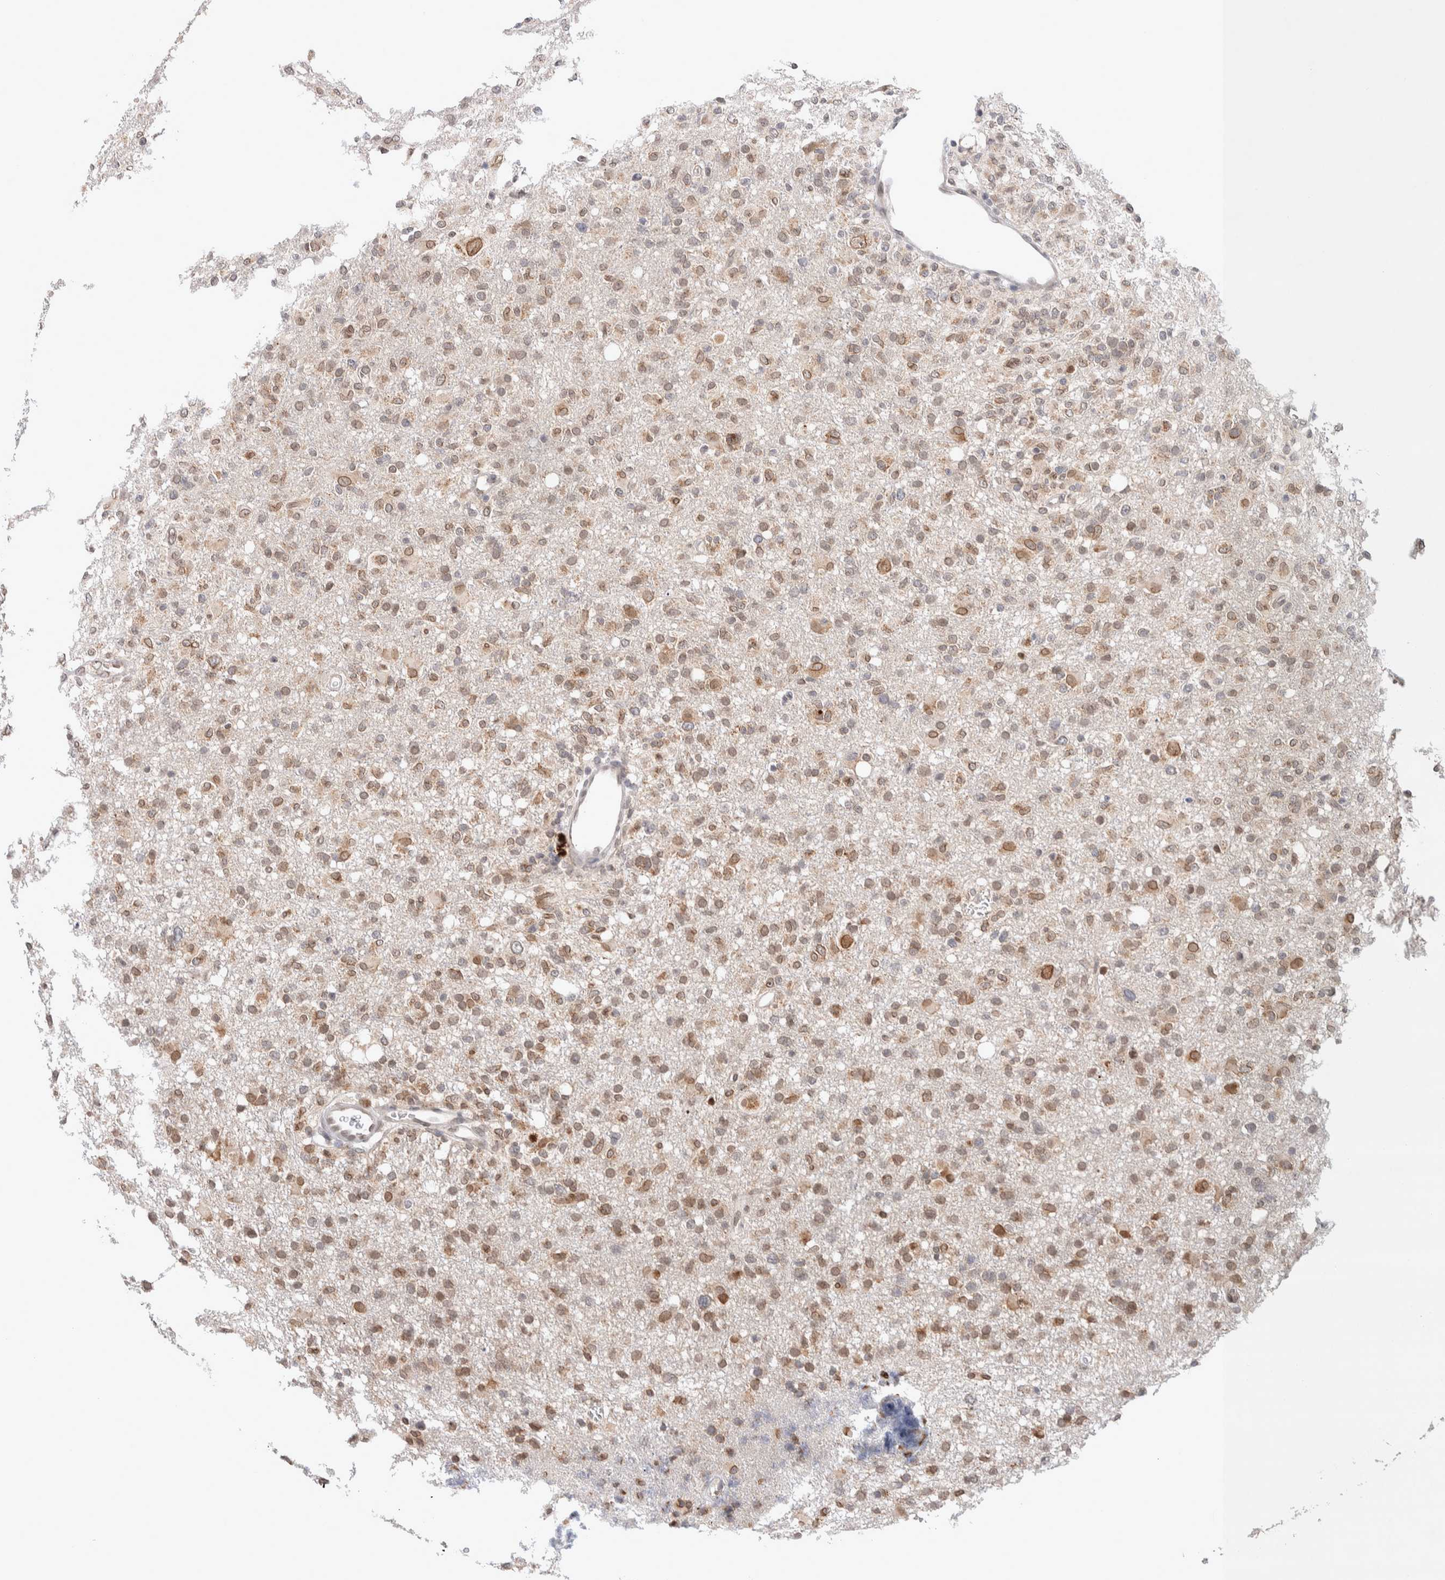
{"staining": {"intensity": "moderate", "quantity": ">75%", "location": "cytoplasmic/membranous,nuclear"}, "tissue": "glioma", "cell_type": "Tumor cells", "image_type": "cancer", "snomed": [{"axis": "morphology", "description": "Glioma, malignant, High grade"}, {"axis": "topography", "description": "Brain"}], "caption": "Malignant glioma (high-grade) stained with a brown dye displays moderate cytoplasmic/membranous and nuclear positive staining in approximately >75% of tumor cells.", "gene": "CRAT", "patient": {"sex": "female", "age": 57}}